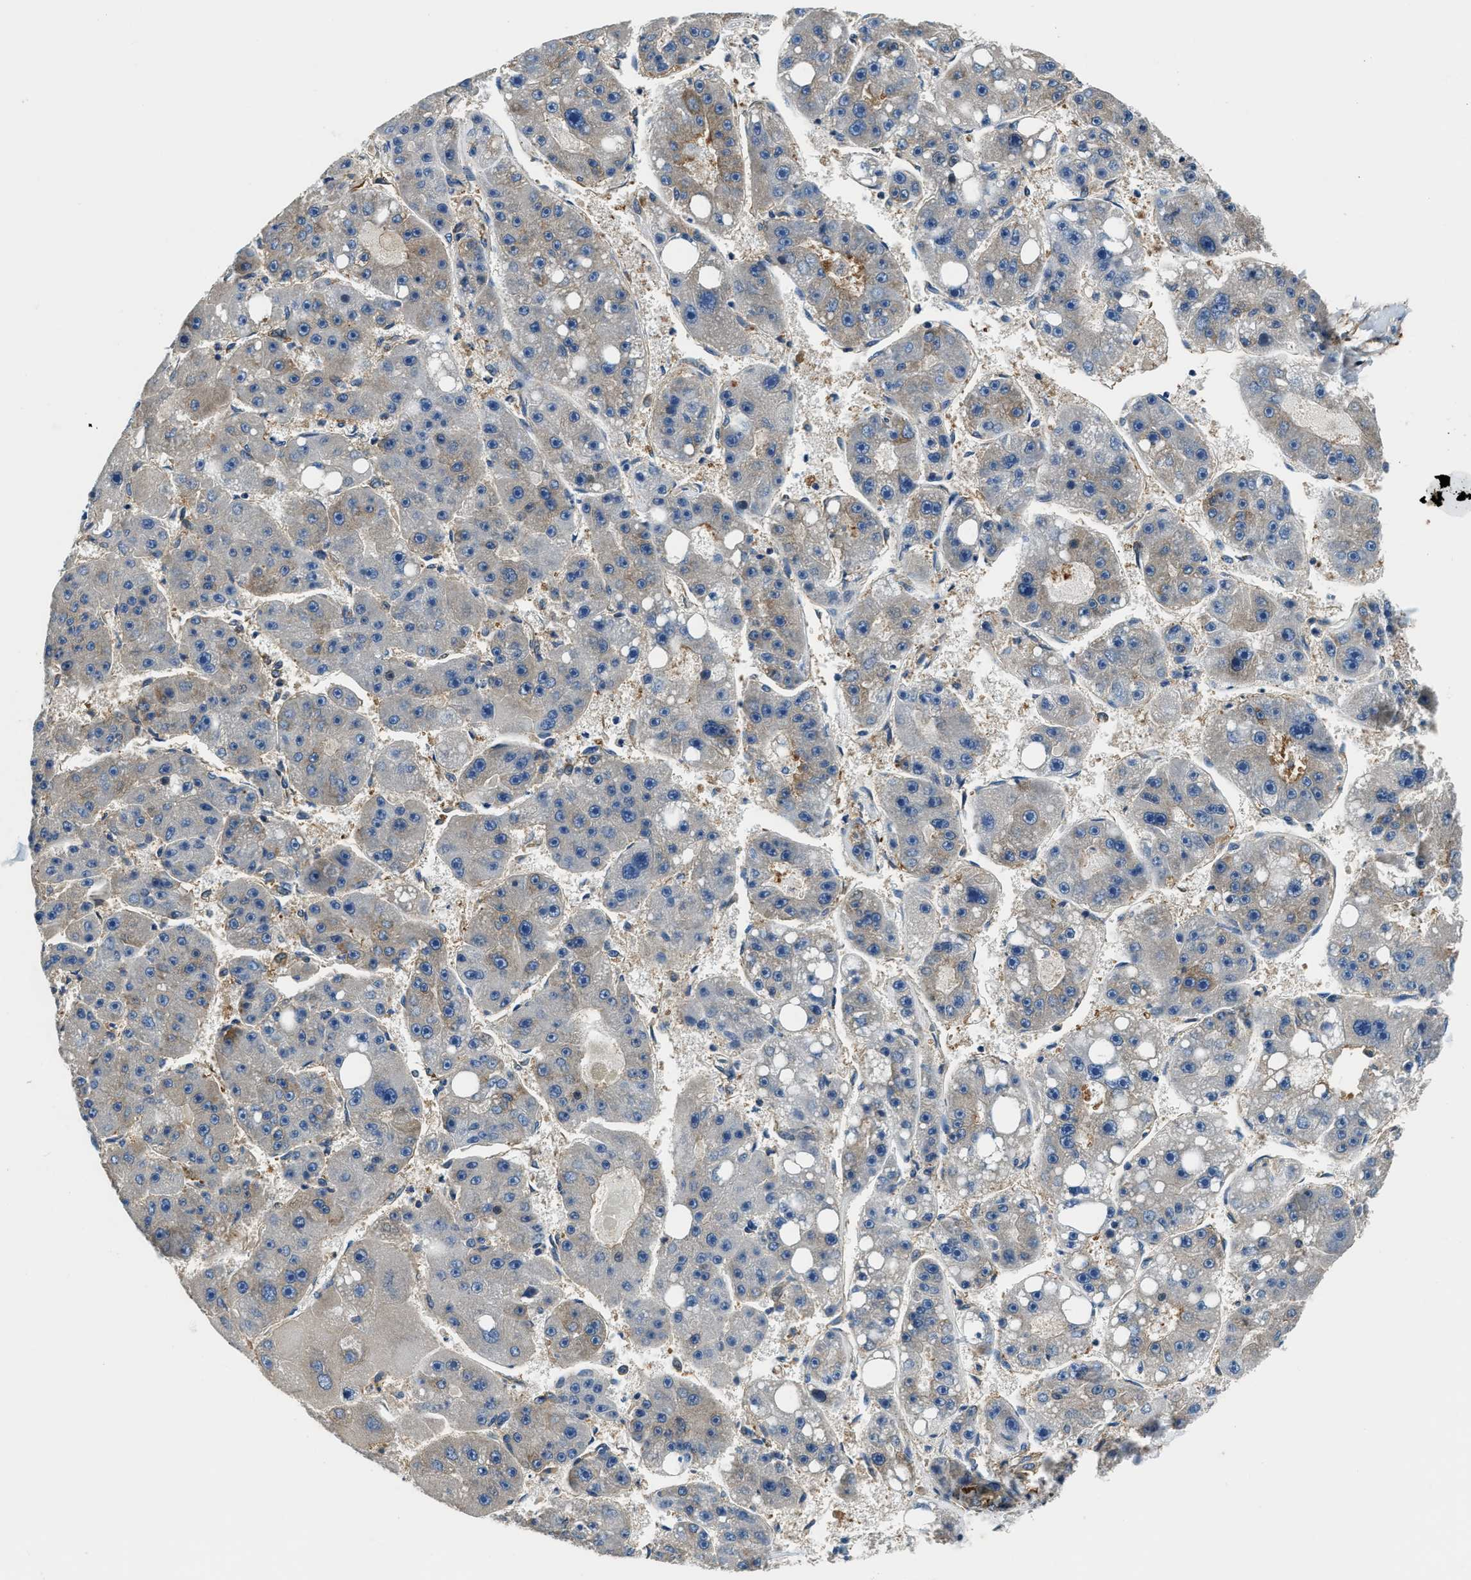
{"staining": {"intensity": "negative", "quantity": "none", "location": "none"}, "tissue": "liver cancer", "cell_type": "Tumor cells", "image_type": "cancer", "snomed": [{"axis": "morphology", "description": "Carcinoma, Hepatocellular, NOS"}, {"axis": "topography", "description": "Liver"}], "caption": "This is a image of immunohistochemistry staining of liver cancer, which shows no expression in tumor cells.", "gene": "EEA1", "patient": {"sex": "female", "age": 61}}